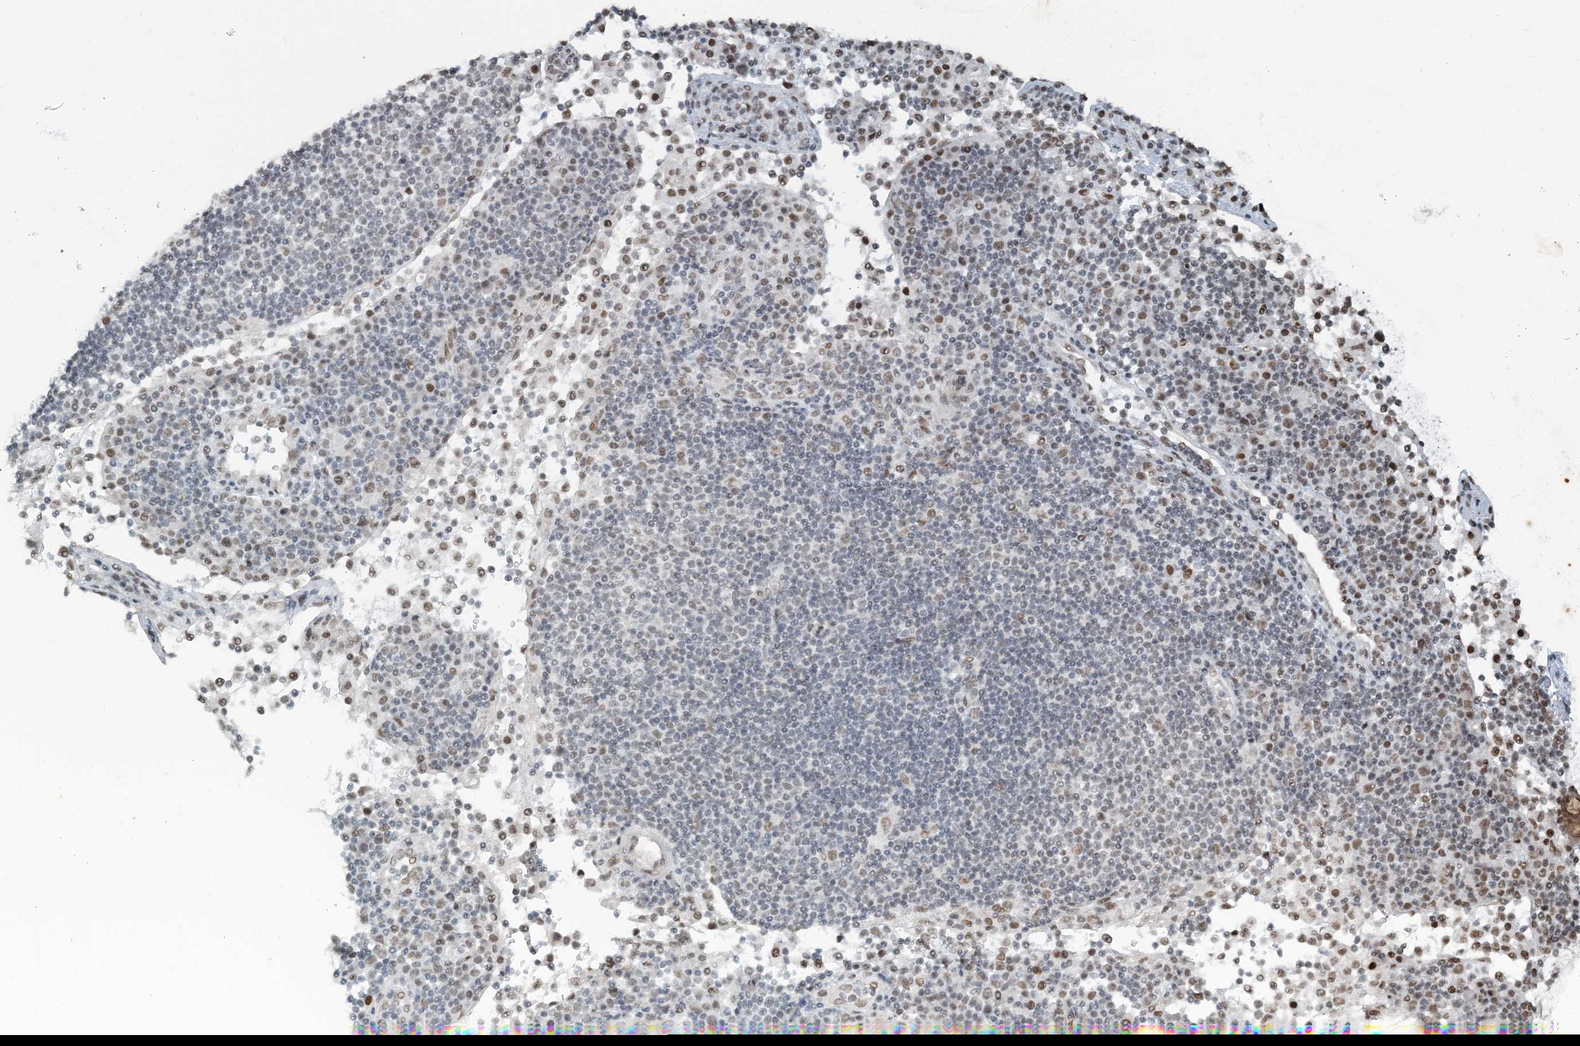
{"staining": {"intensity": "negative", "quantity": "none", "location": "none"}, "tissue": "lymph node", "cell_type": "Germinal center cells", "image_type": "normal", "snomed": [{"axis": "morphology", "description": "Normal tissue, NOS"}, {"axis": "topography", "description": "Lymph node"}], "caption": "IHC of normal human lymph node displays no expression in germinal center cells.", "gene": "ZNF500", "patient": {"sex": "female", "age": 53}}